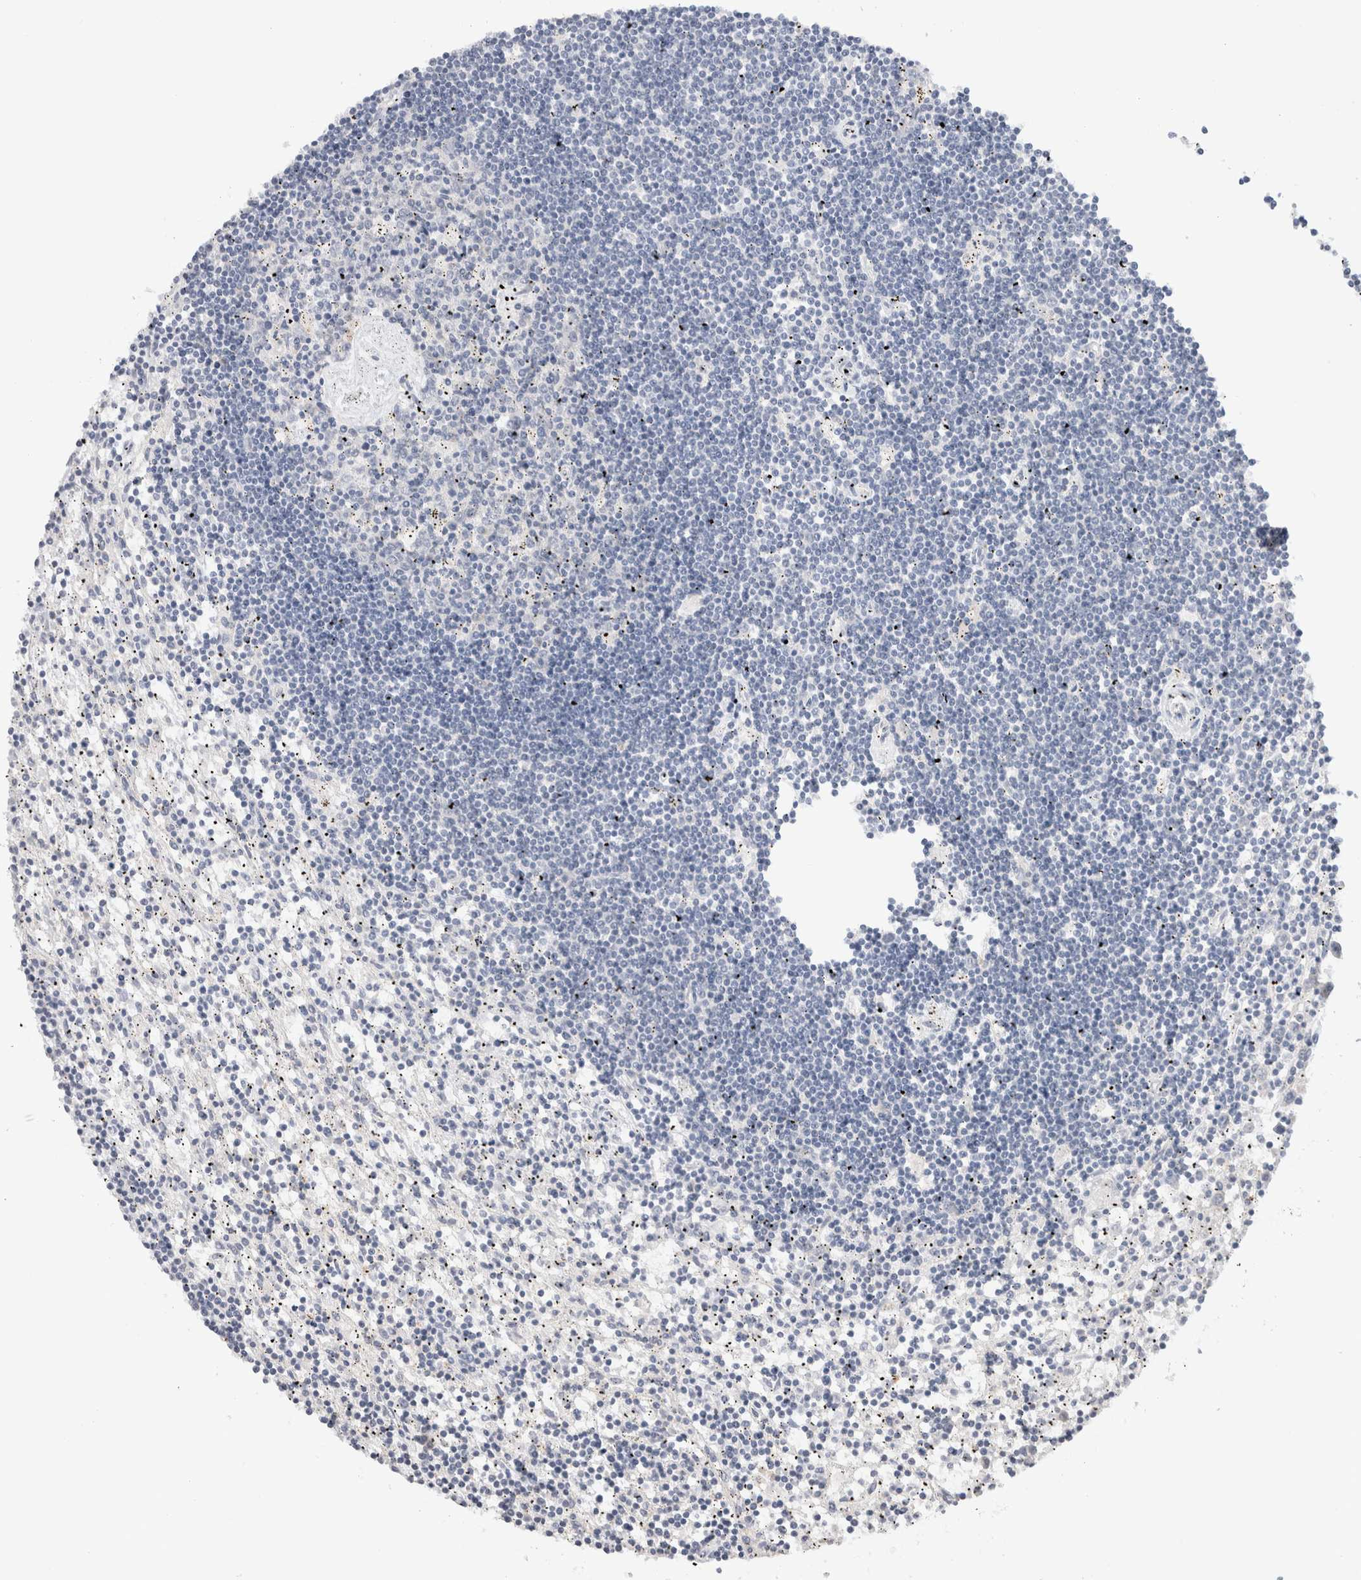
{"staining": {"intensity": "negative", "quantity": "none", "location": "none"}, "tissue": "lymphoma", "cell_type": "Tumor cells", "image_type": "cancer", "snomed": [{"axis": "morphology", "description": "Malignant lymphoma, non-Hodgkin's type, Low grade"}, {"axis": "topography", "description": "Spleen"}], "caption": "A high-resolution histopathology image shows immunohistochemistry staining of lymphoma, which reveals no significant expression in tumor cells.", "gene": "SPRTN", "patient": {"sex": "male", "age": 76}}